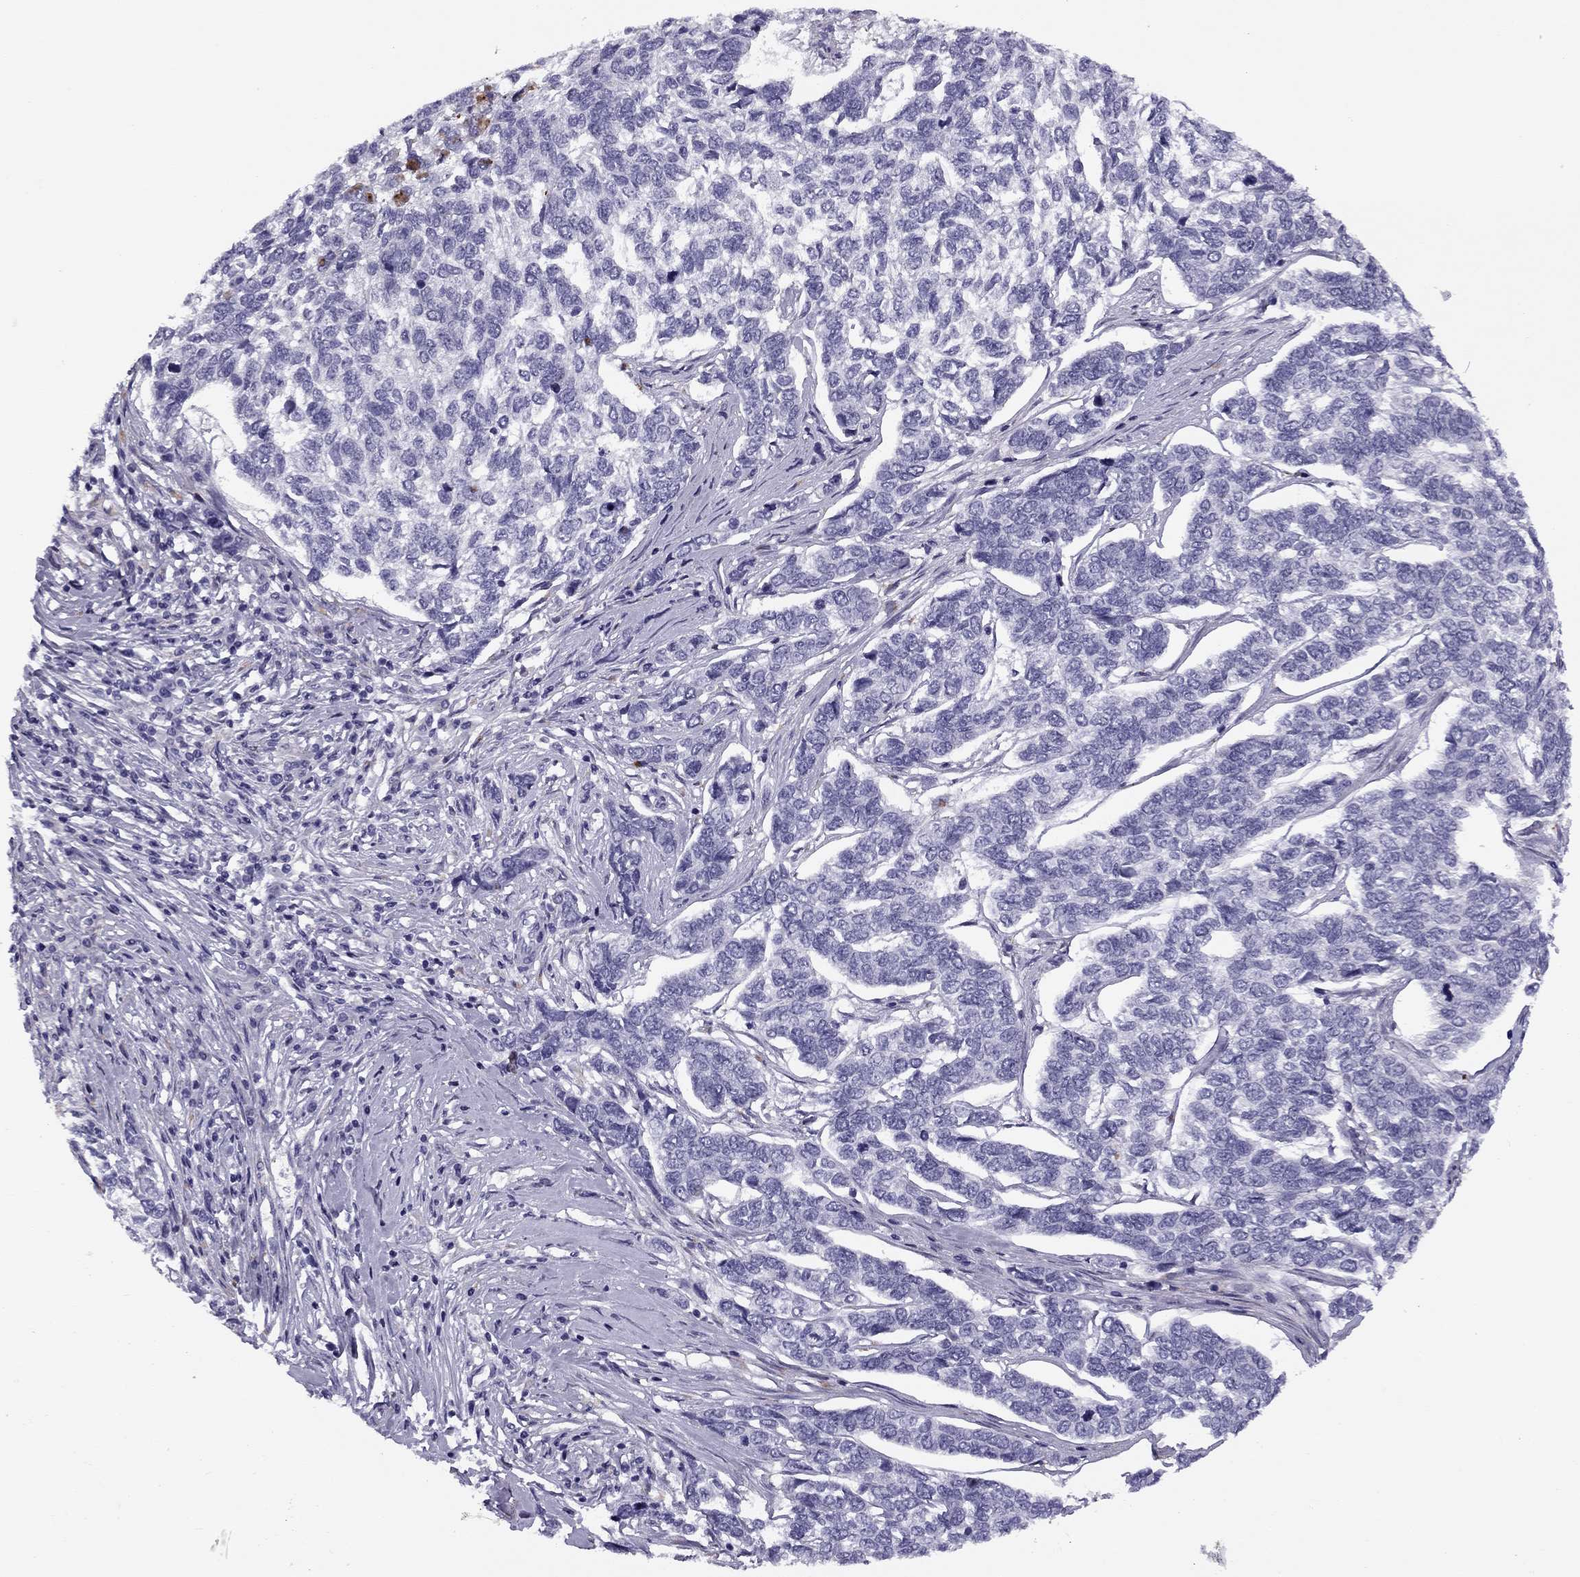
{"staining": {"intensity": "negative", "quantity": "none", "location": "none"}, "tissue": "skin cancer", "cell_type": "Tumor cells", "image_type": "cancer", "snomed": [{"axis": "morphology", "description": "Basal cell carcinoma"}, {"axis": "topography", "description": "Skin"}], "caption": "Tumor cells are negative for protein expression in human skin cancer (basal cell carcinoma).", "gene": "MC5R", "patient": {"sex": "female", "age": 65}}